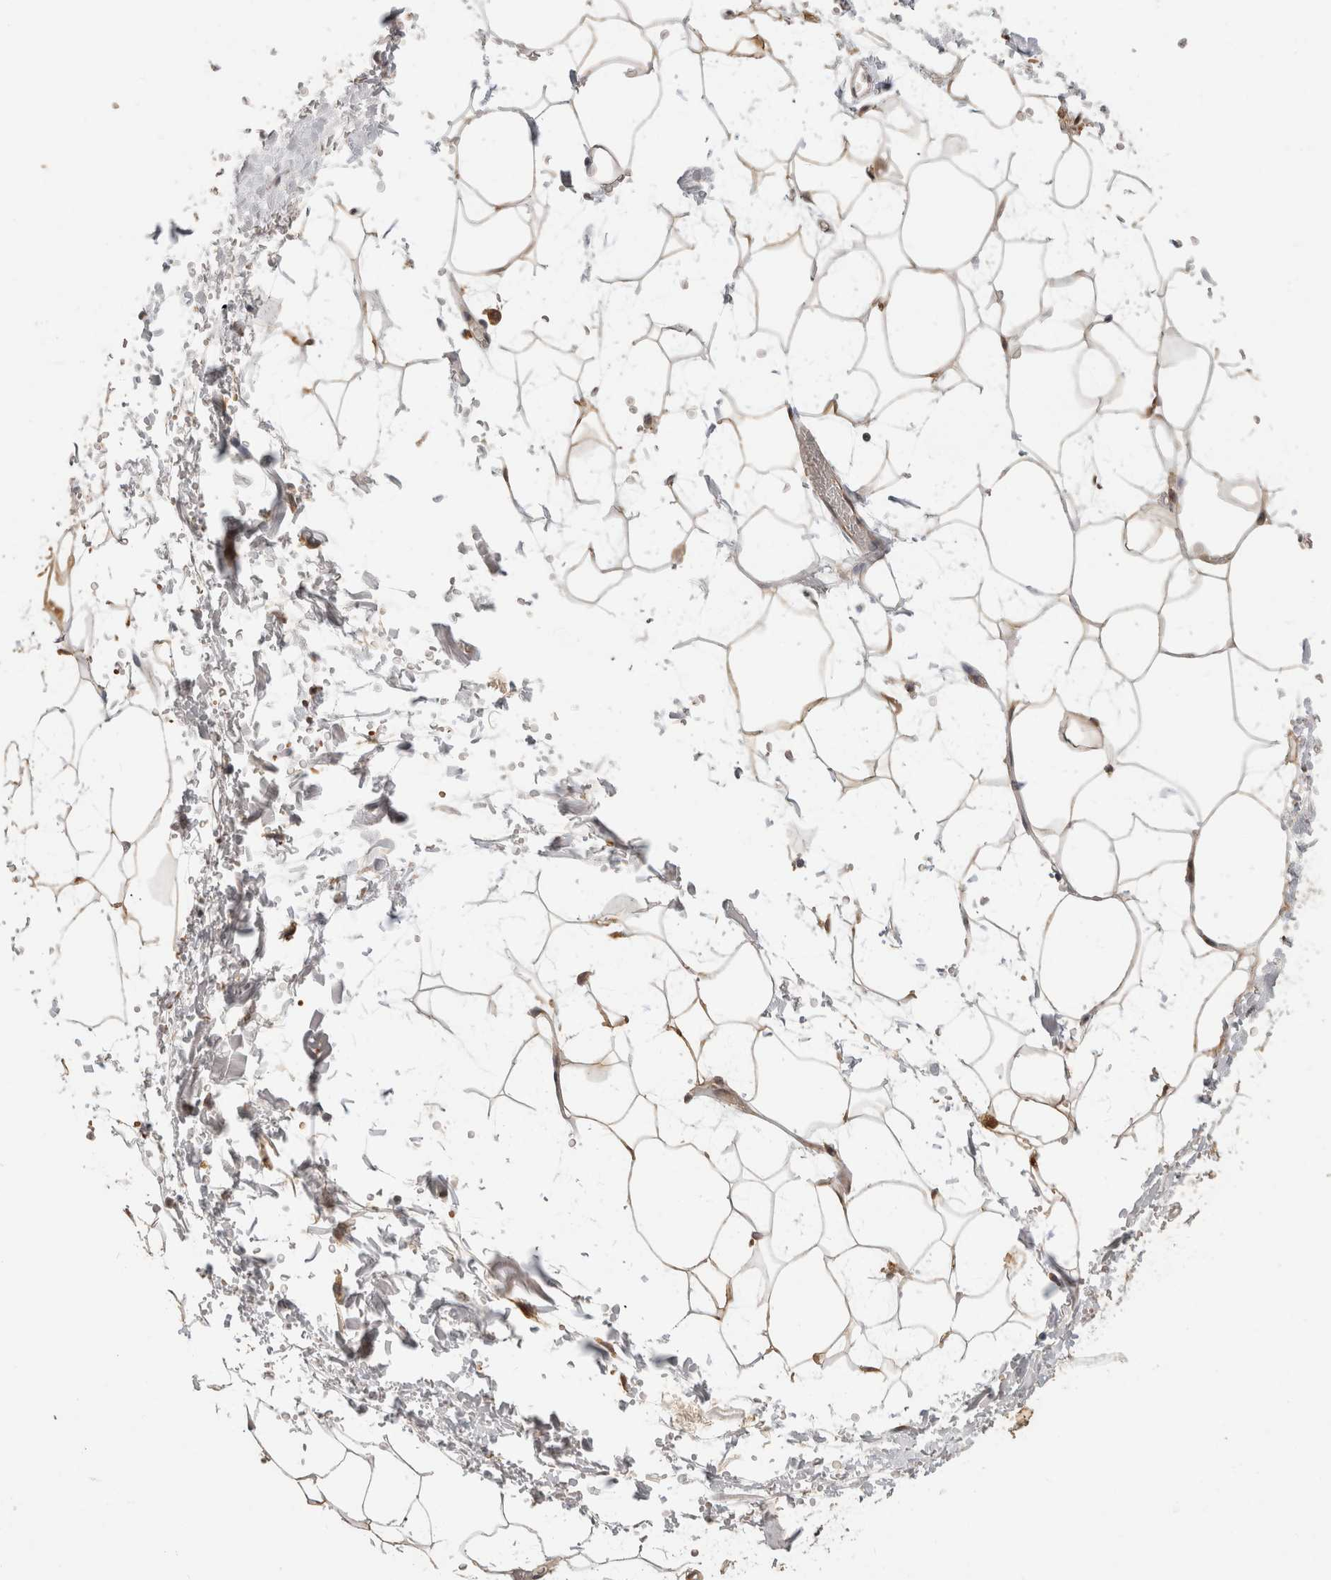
{"staining": {"intensity": "weak", "quantity": ">75%", "location": "cytoplasmic/membranous"}, "tissue": "adipose tissue", "cell_type": "Adipocytes", "image_type": "normal", "snomed": [{"axis": "morphology", "description": "Normal tissue, NOS"}, {"axis": "topography", "description": "Soft tissue"}], "caption": "A high-resolution micrograph shows immunohistochemistry staining of unremarkable adipose tissue, which demonstrates weak cytoplasmic/membranous staining in approximately >75% of adipocytes.", "gene": "APOL2", "patient": {"sex": "male", "age": 72}}